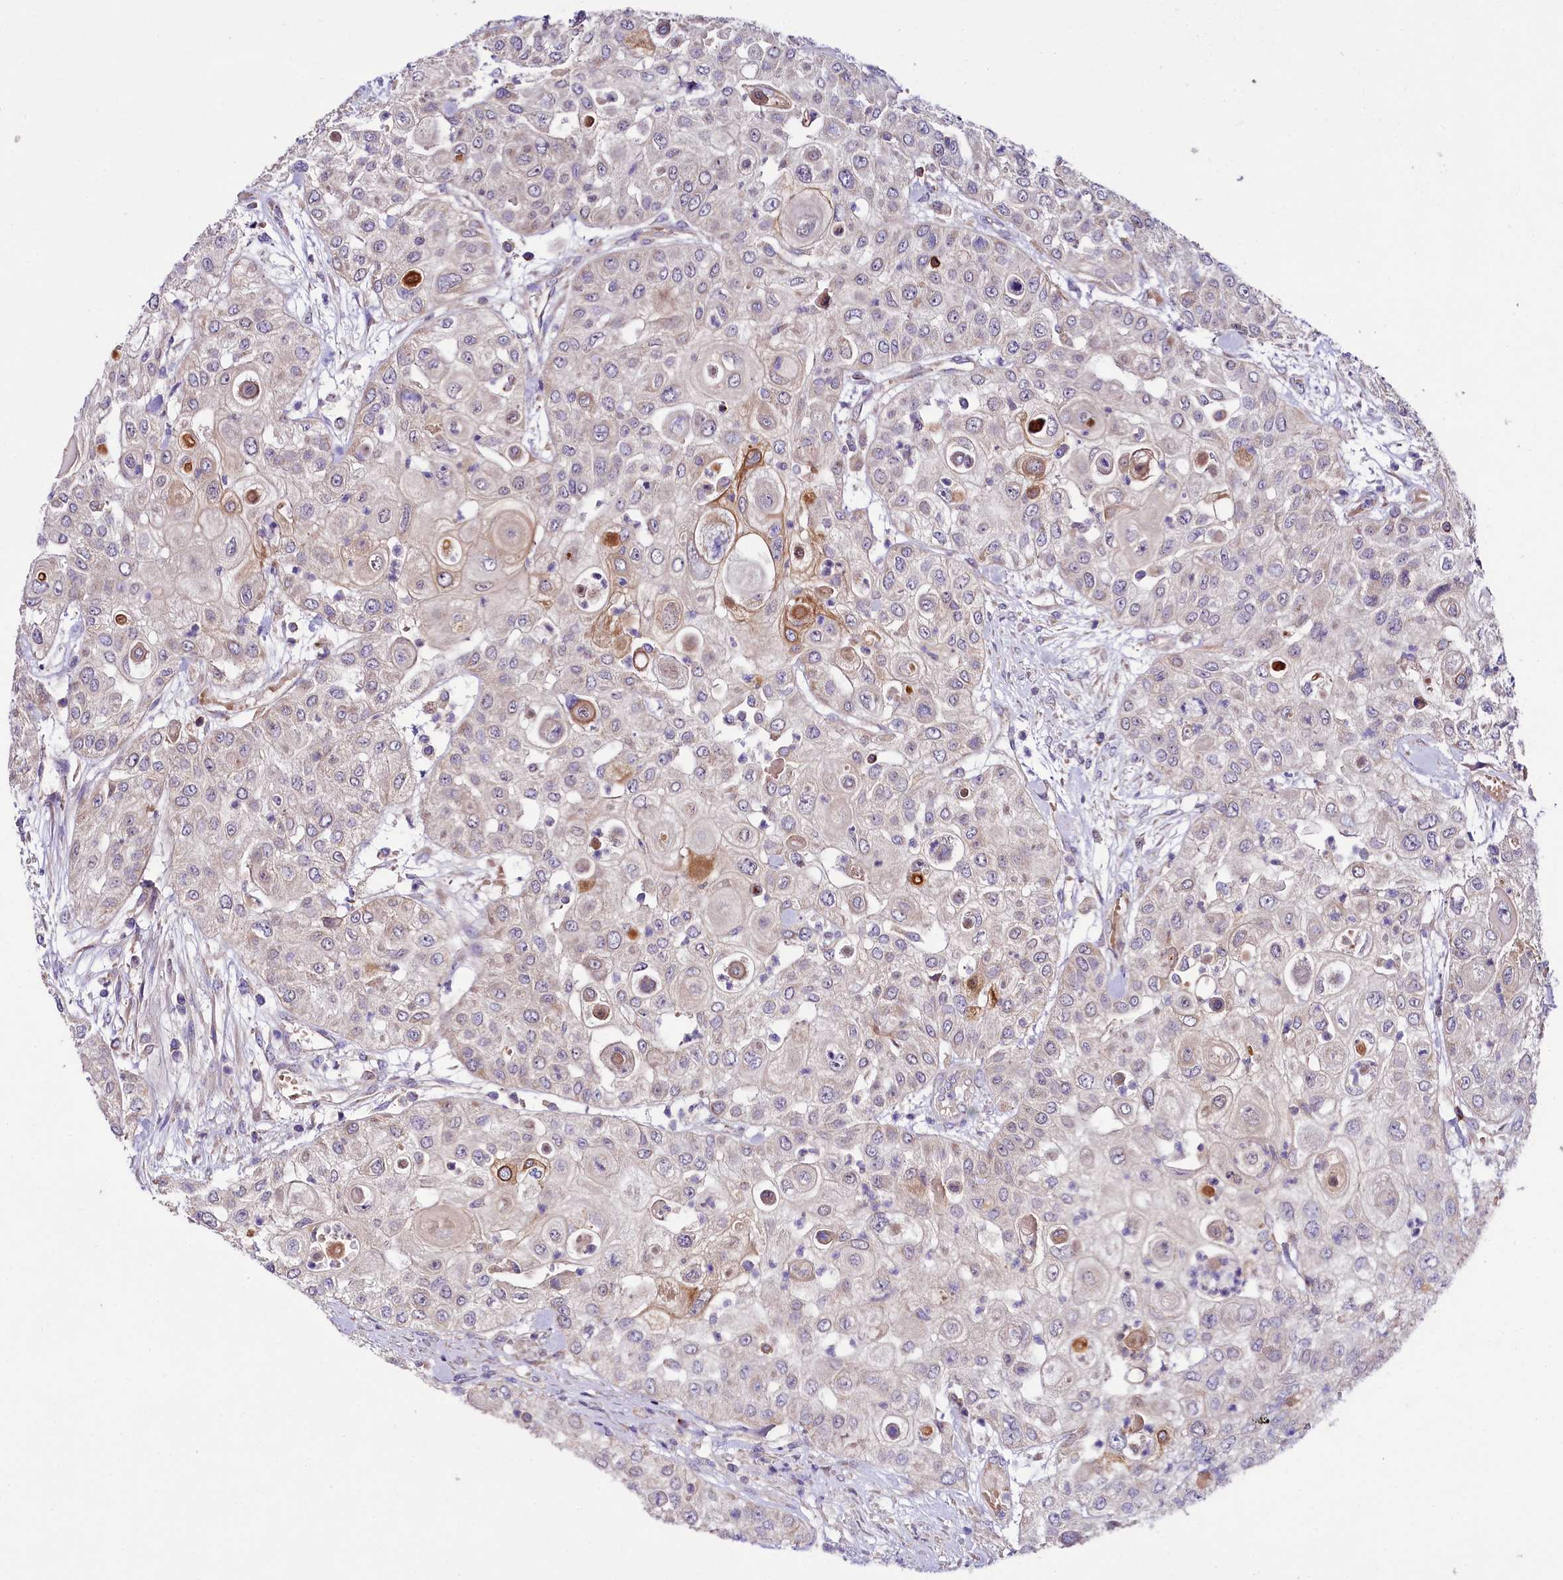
{"staining": {"intensity": "moderate", "quantity": "<25%", "location": "cytoplasmic/membranous"}, "tissue": "urothelial cancer", "cell_type": "Tumor cells", "image_type": "cancer", "snomed": [{"axis": "morphology", "description": "Urothelial carcinoma, High grade"}, {"axis": "topography", "description": "Urinary bladder"}], "caption": "High-power microscopy captured an immunohistochemistry (IHC) image of urothelial cancer, revealing moderate cytoplasmic/membranous staining in approximately <25% of tumor cells.", "gene": "ZNF45", "patient": {"sex": "female", "age": 79}}